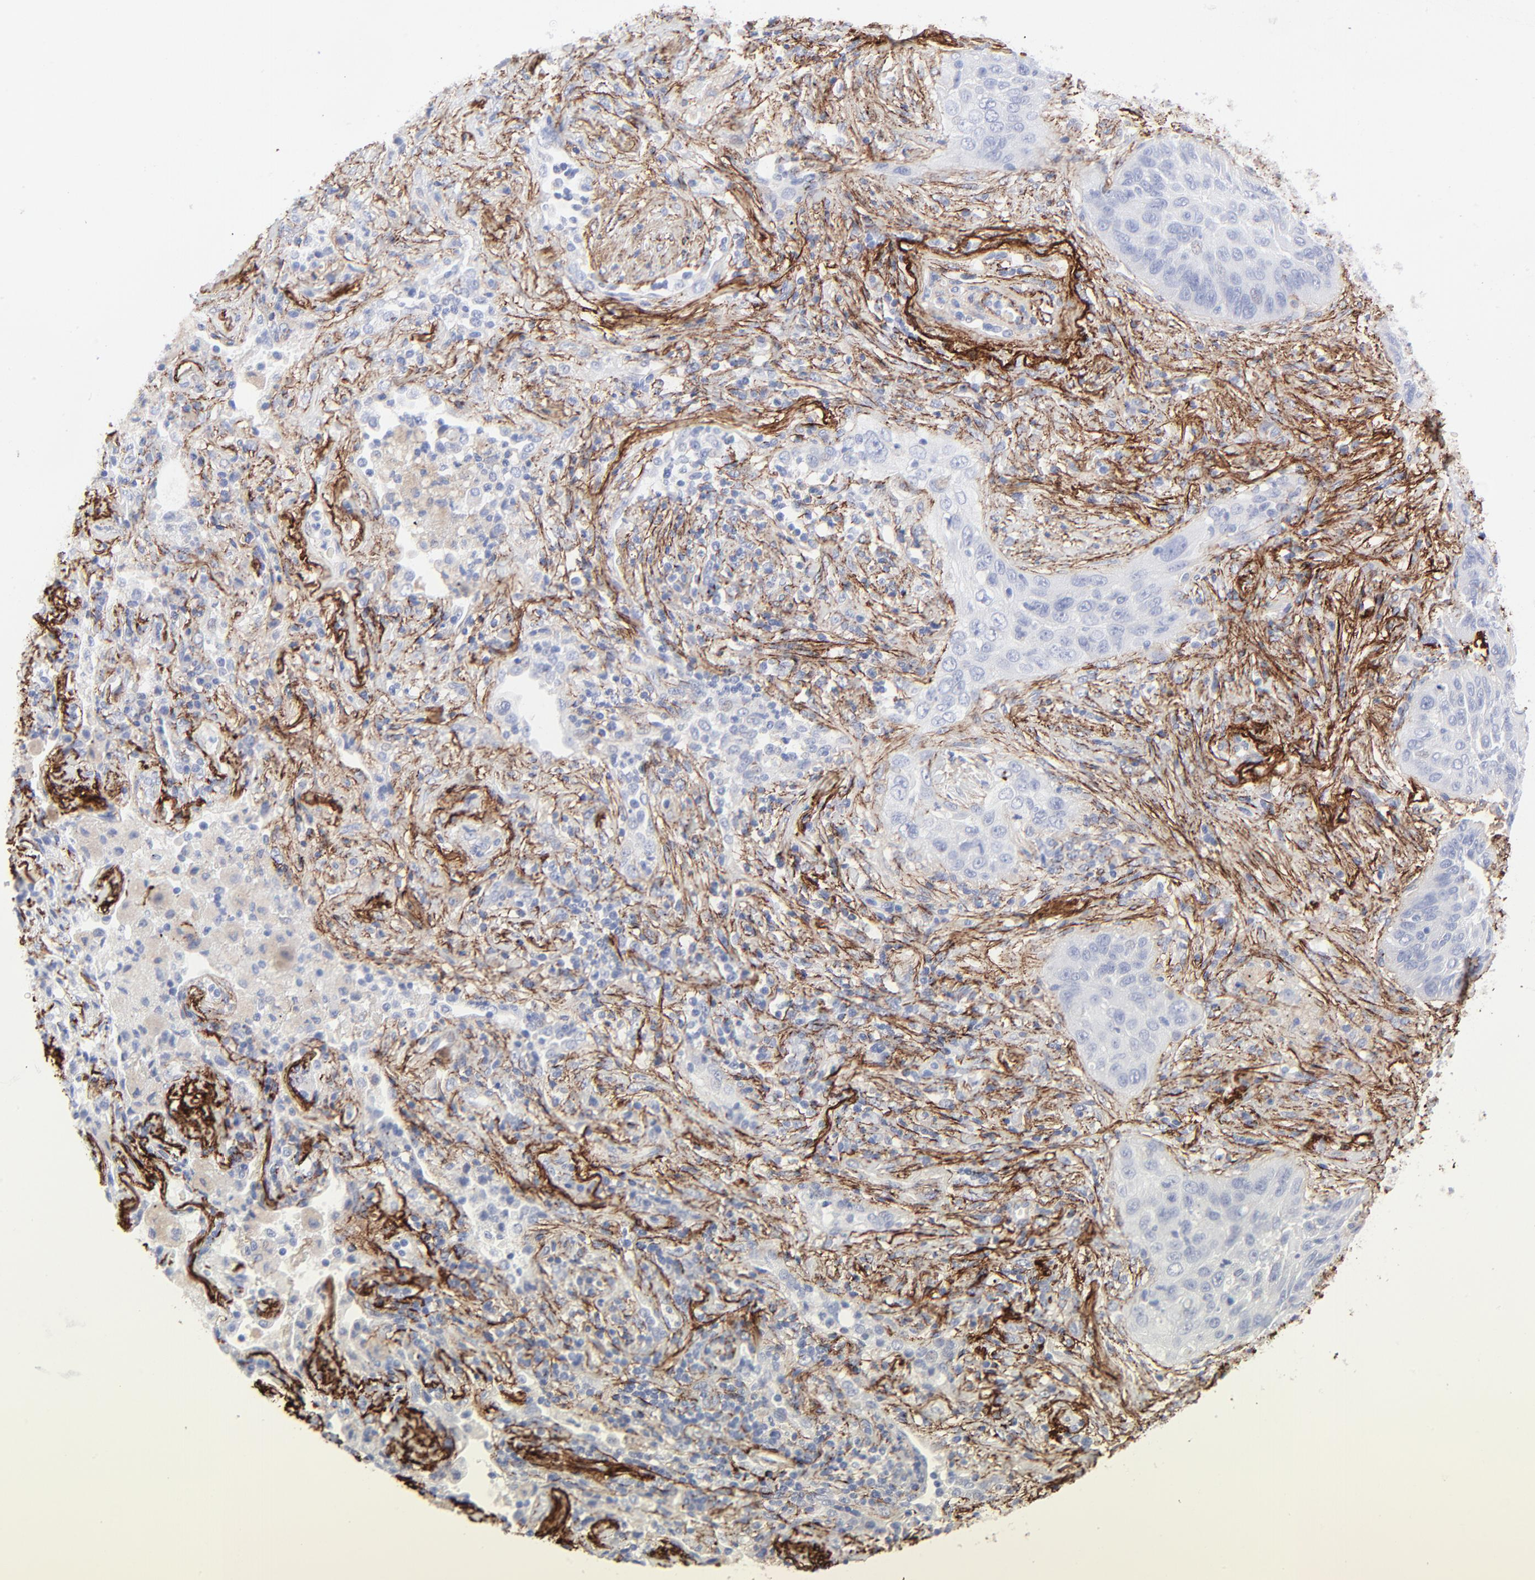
{"staining": {"intensity": "negative", "quantity": "none", "location": "none"}, "tissue": "lung cancer", "cell_type": "Tumor cells", "image_type": "cancer", "snomed": [{"axis": "morphology", "description": "Squamous cell carcinoma, NOS"}, {"axis": "topography", "description": "Lung"}], "caption": "Immunohistochemistry of human lung squamous cell carcinoma reveals no positivity in tumor cells.", "gene": "FBLN2", "patient": {"sex": "female", "age": 67}}